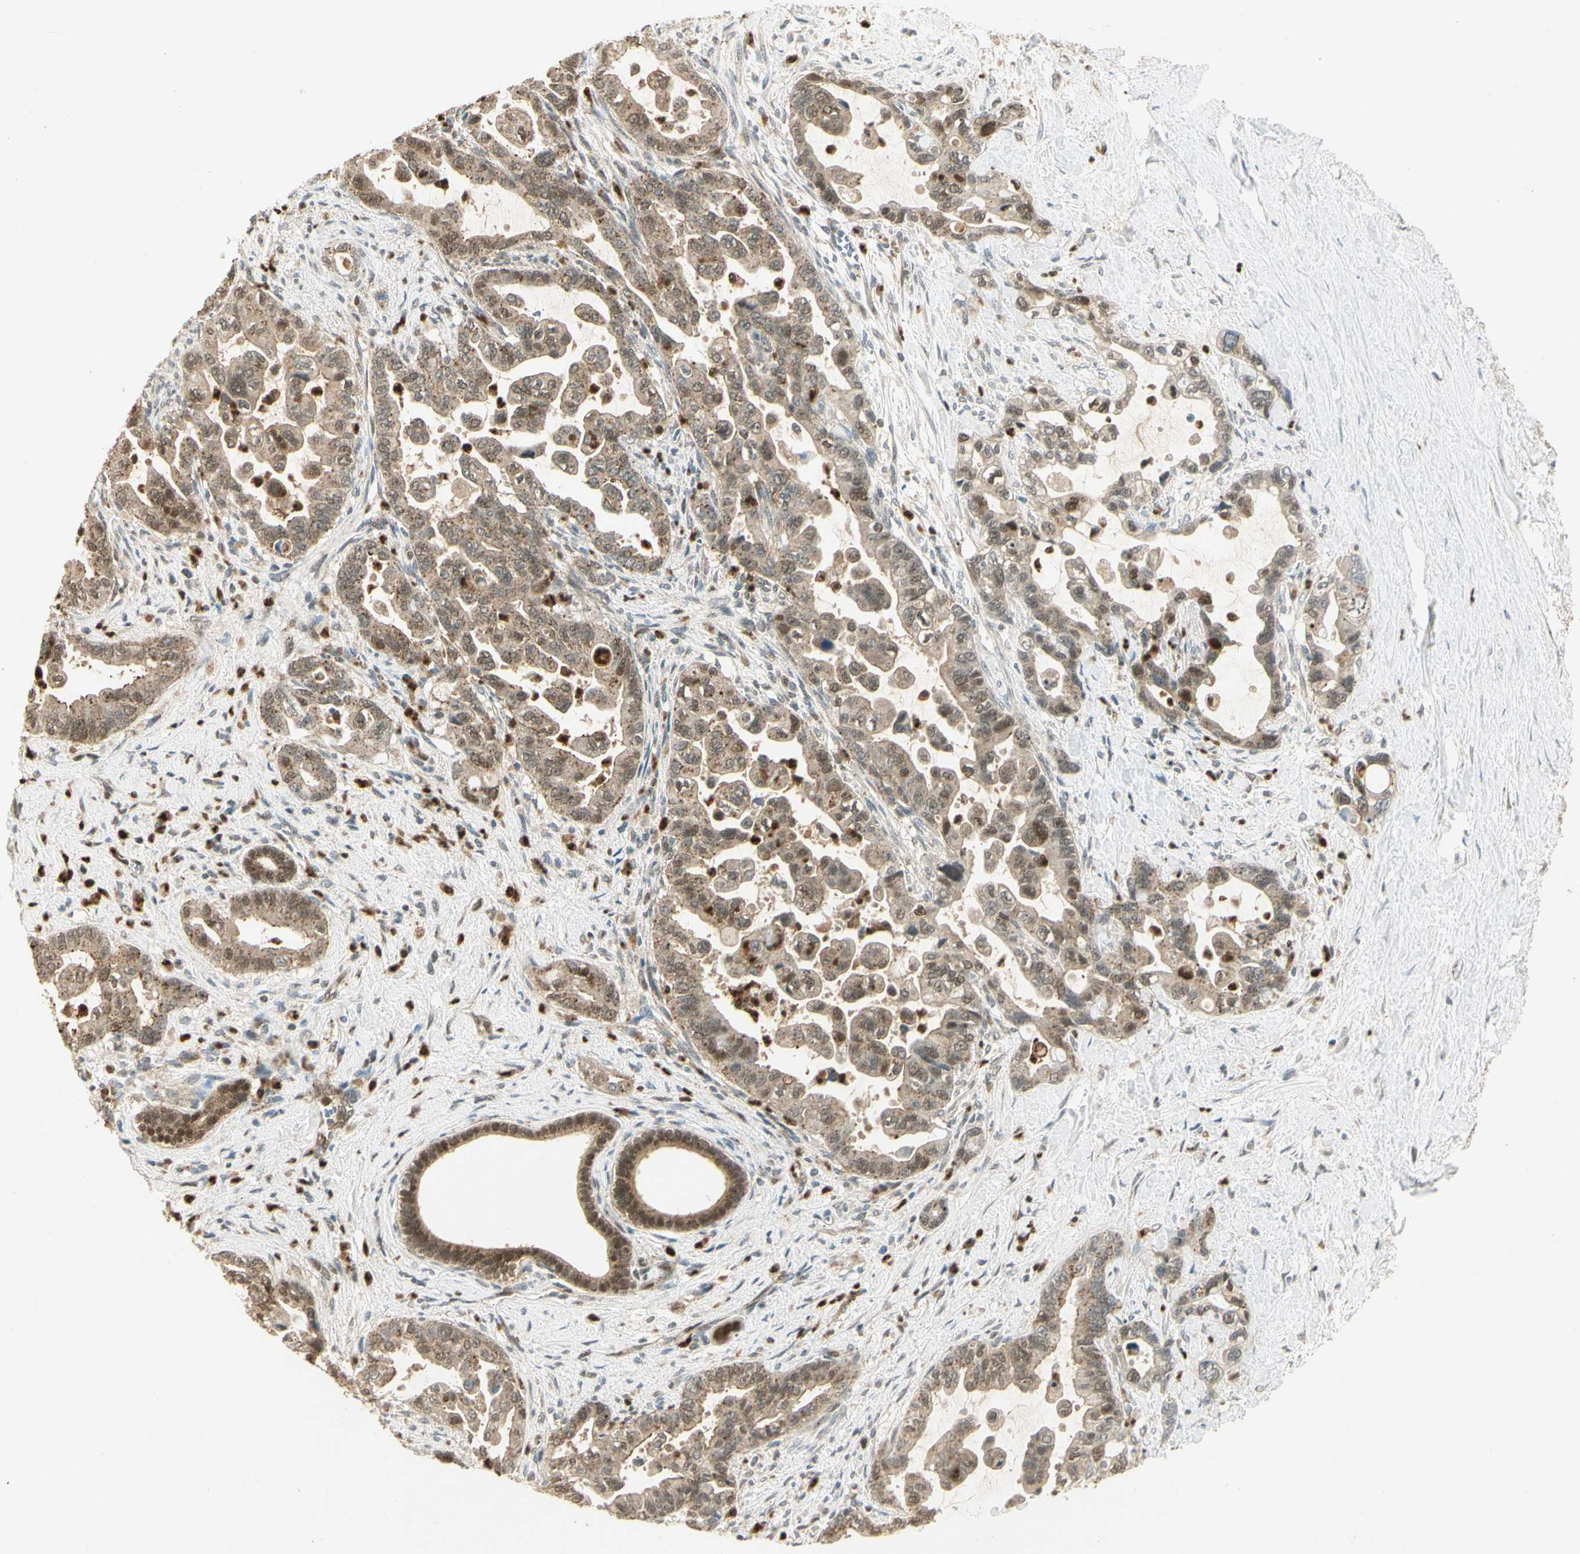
{"staining": {"intensity": "weak", "quantity": ">75%", "location": "cytoplasmic/membranous,nuclear"}, "tissue": "pancreatic cancer", "cell_type": "Tumor cells", "image_type": "cancer", "snomed": [{"axis": "morphology", "description": "Adenocarcinoma, NOS"}, {"axis": "topography", "description": "Pancreas"}], "caption": "IHC (DAB) staining of human pancreatic cancer (adenocarcinoma) demonstrates weak cytoplasmic/membranous and nuclear protein positivity in approximately >75% of tumor cells.", "gene": "LTA4H", "patient": {"sex": "male", "age": 70}}